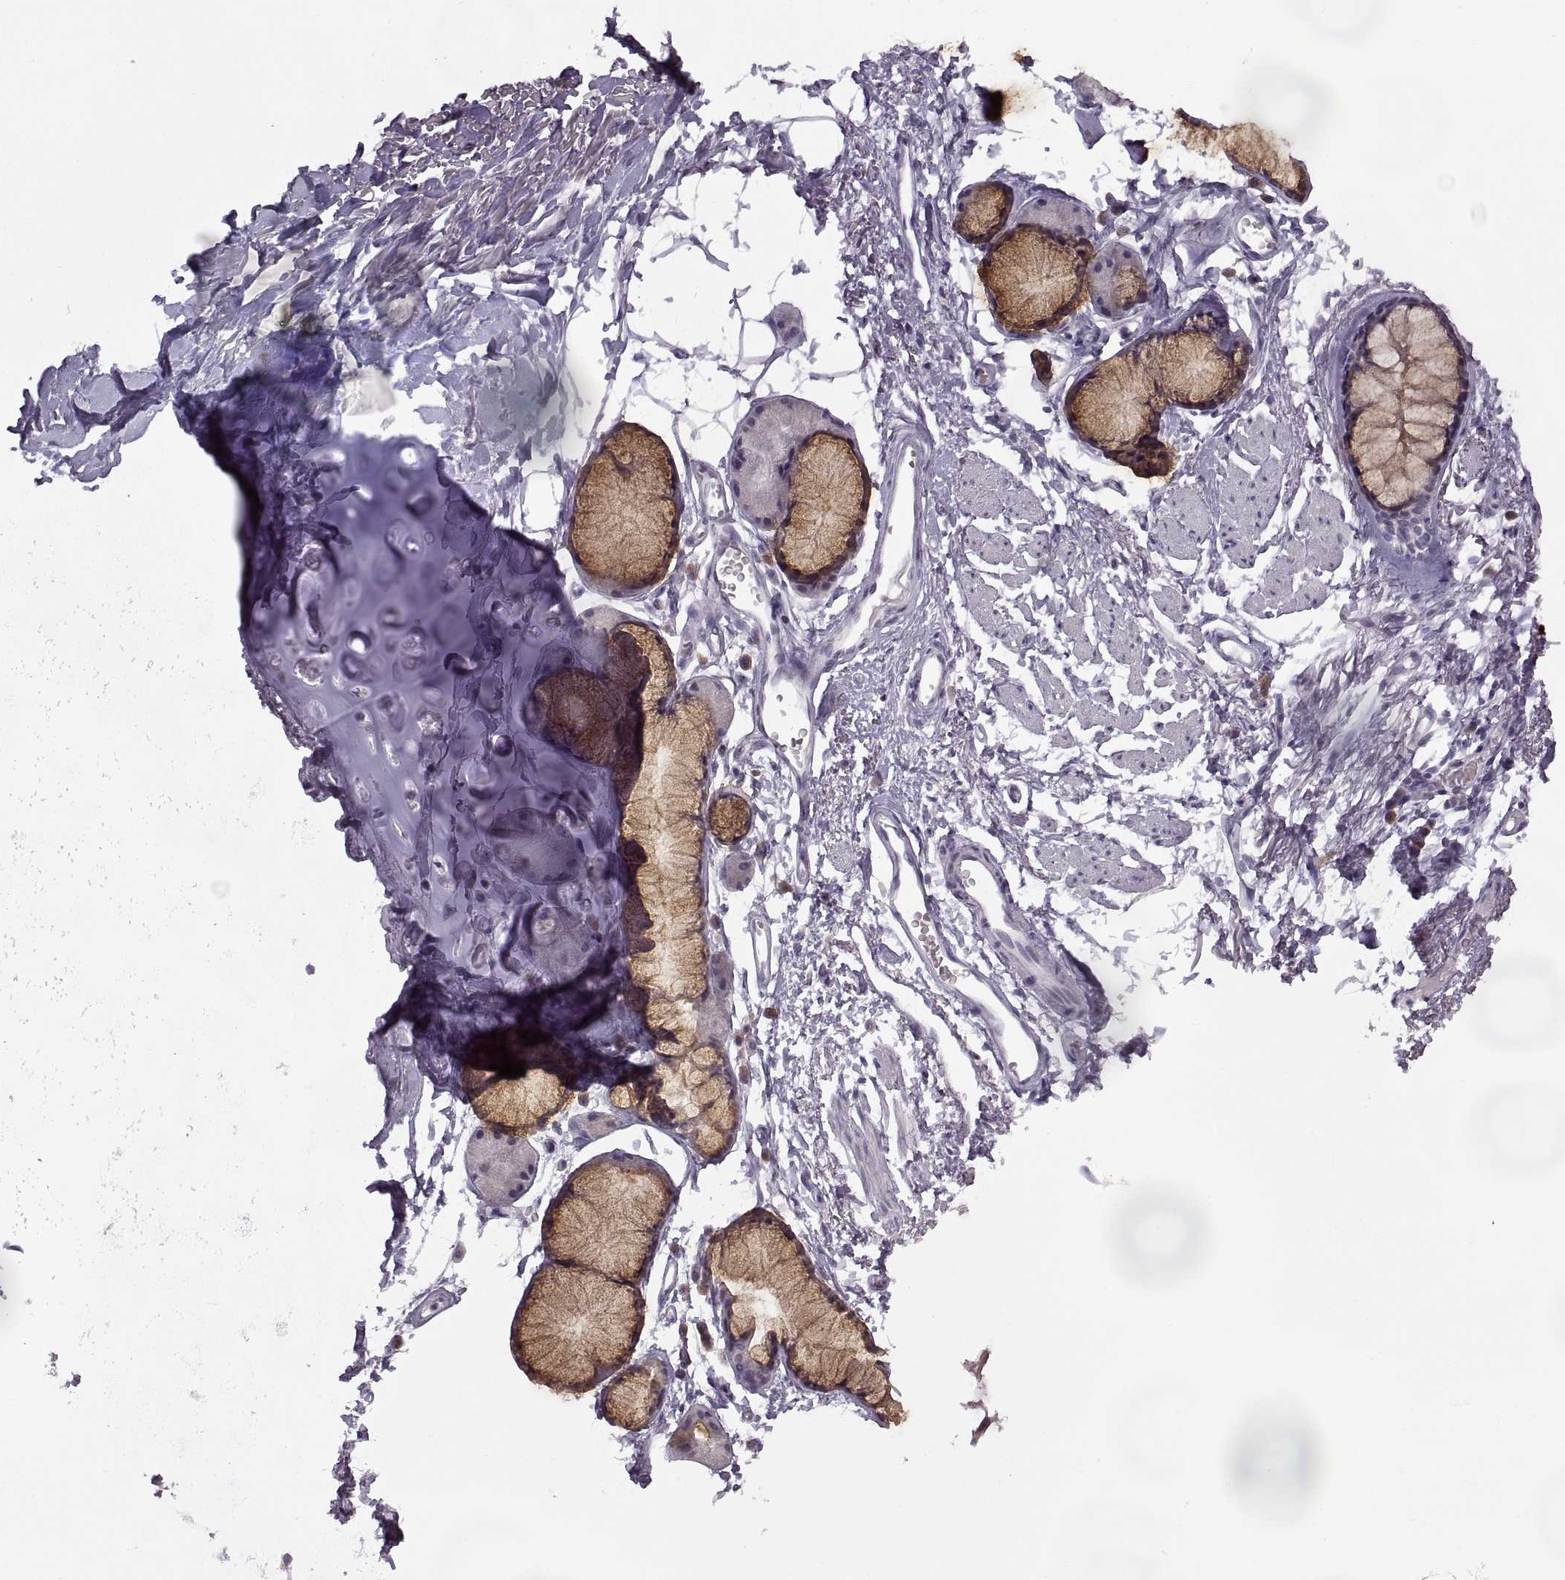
{"staining": {"intensity": "negative", "quantity": "none", "location": "none"}, "tissue": "adipose tissue", "cell_type": "Adipocytes", "image_type": "normal", "snomed": [{"axis": "morphology", "description": "Normal tissue, NOS"}, {"axis": "topography", "description": "Cartilage tissue"}, {"axis": "topography", "description": "Bronchus"}], "caption": "This is an IHC image of normal adipose tissue. There is no staining in adipocytes.", "gene": "H2AP", "patient": {"sex": "female", "age": 79}}